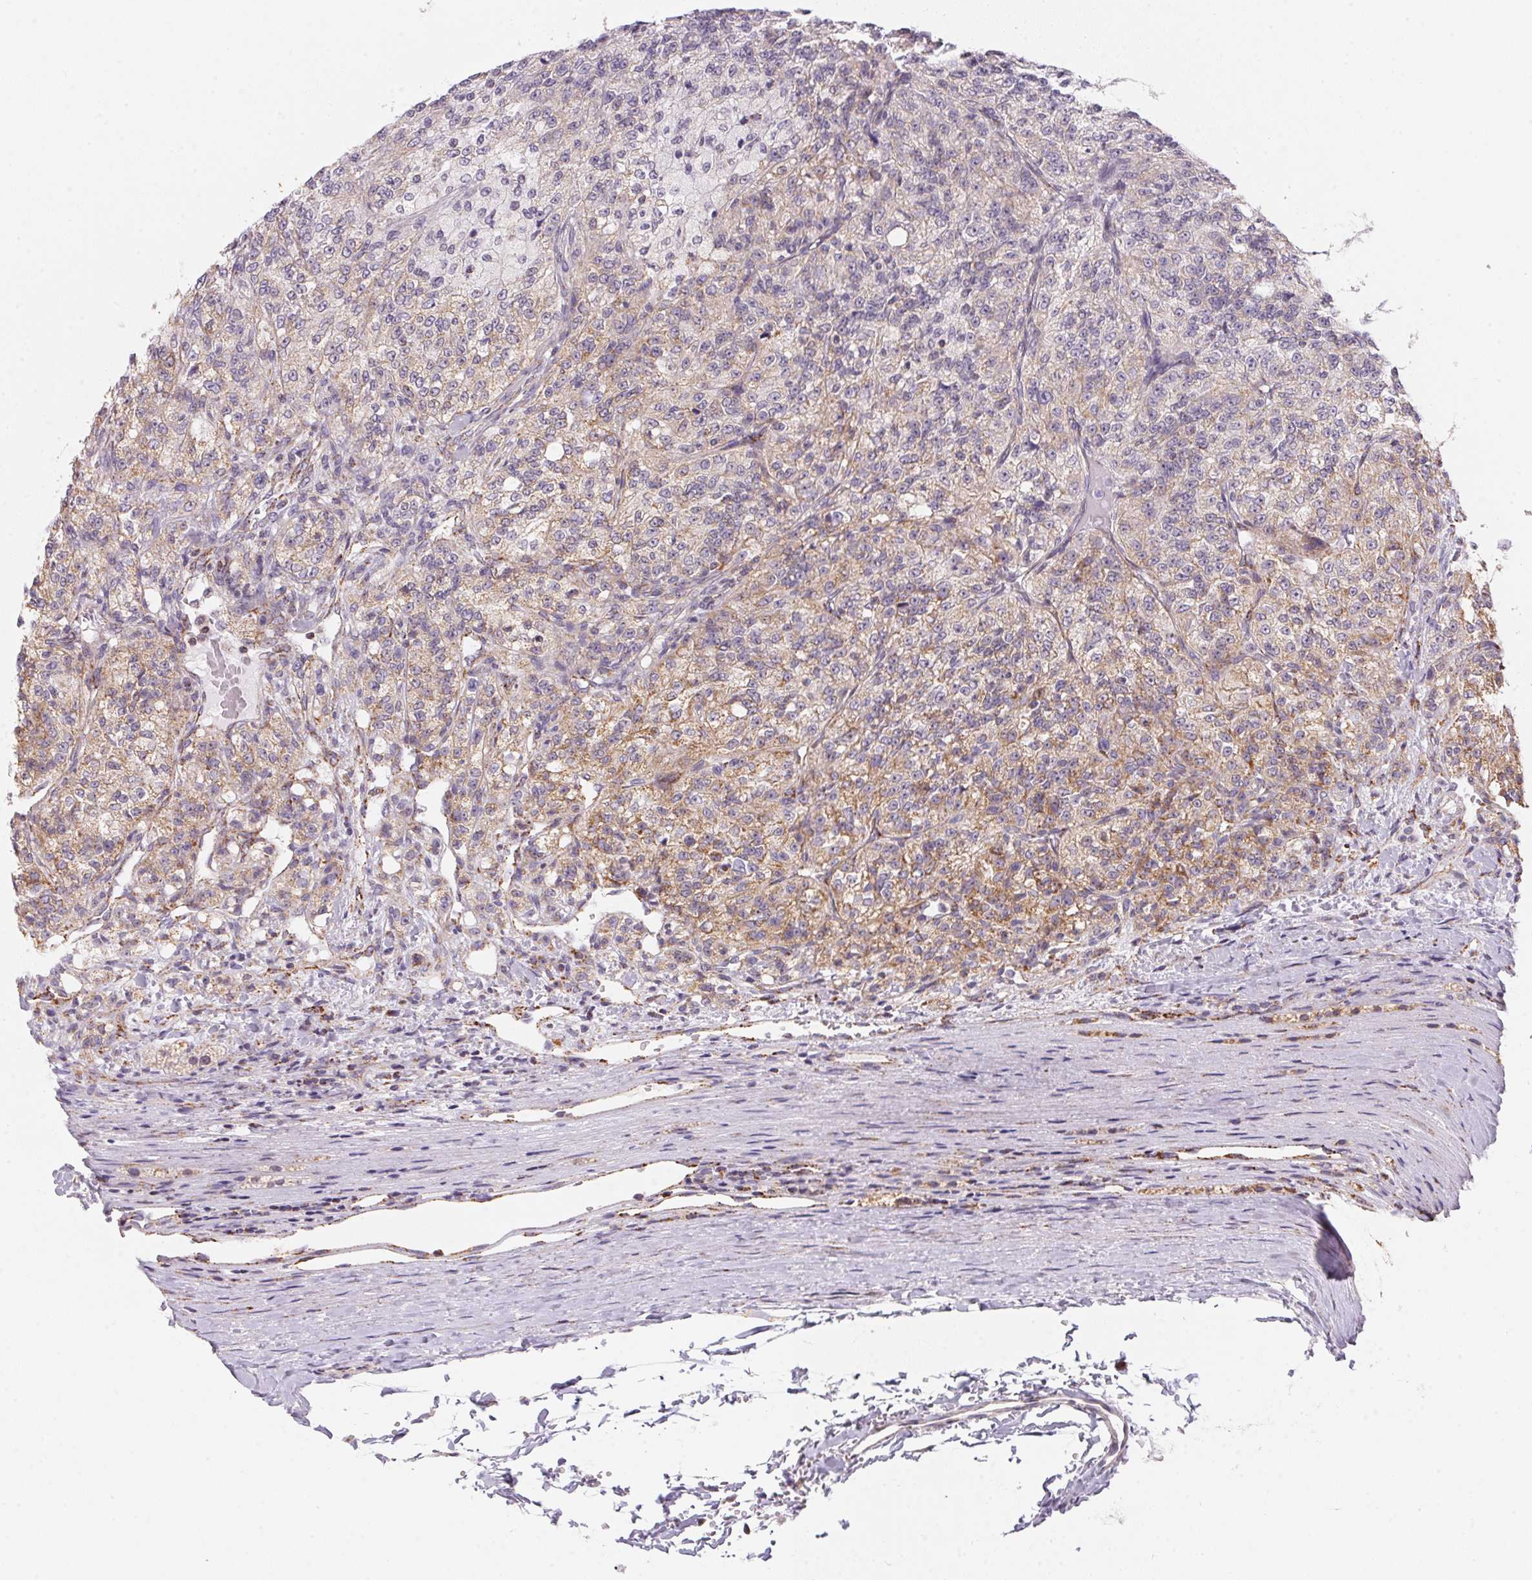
{"staining": {"intensity": "weak", "quantity": "25%-75%", "location": "cytoplasmic/membranous"}, "tissue": "renal cancer", "cell_type": "Tumor cells", "image_type": "cancer", "snomed": [{"axis": "morphology", "description": "Adenocarcinoma, NOS"}, {"axis": "topography", "description": "Kidney"}], "caption": "About 25%-75% of tumor cells in renal cancer (adenocarcinoma) display weak cytoplasmic/membranous protein positivity as visualized by brown immunohistochemical staining.", "gene": "GIPC2", "patient": {"sex": "female", "age": 63}}